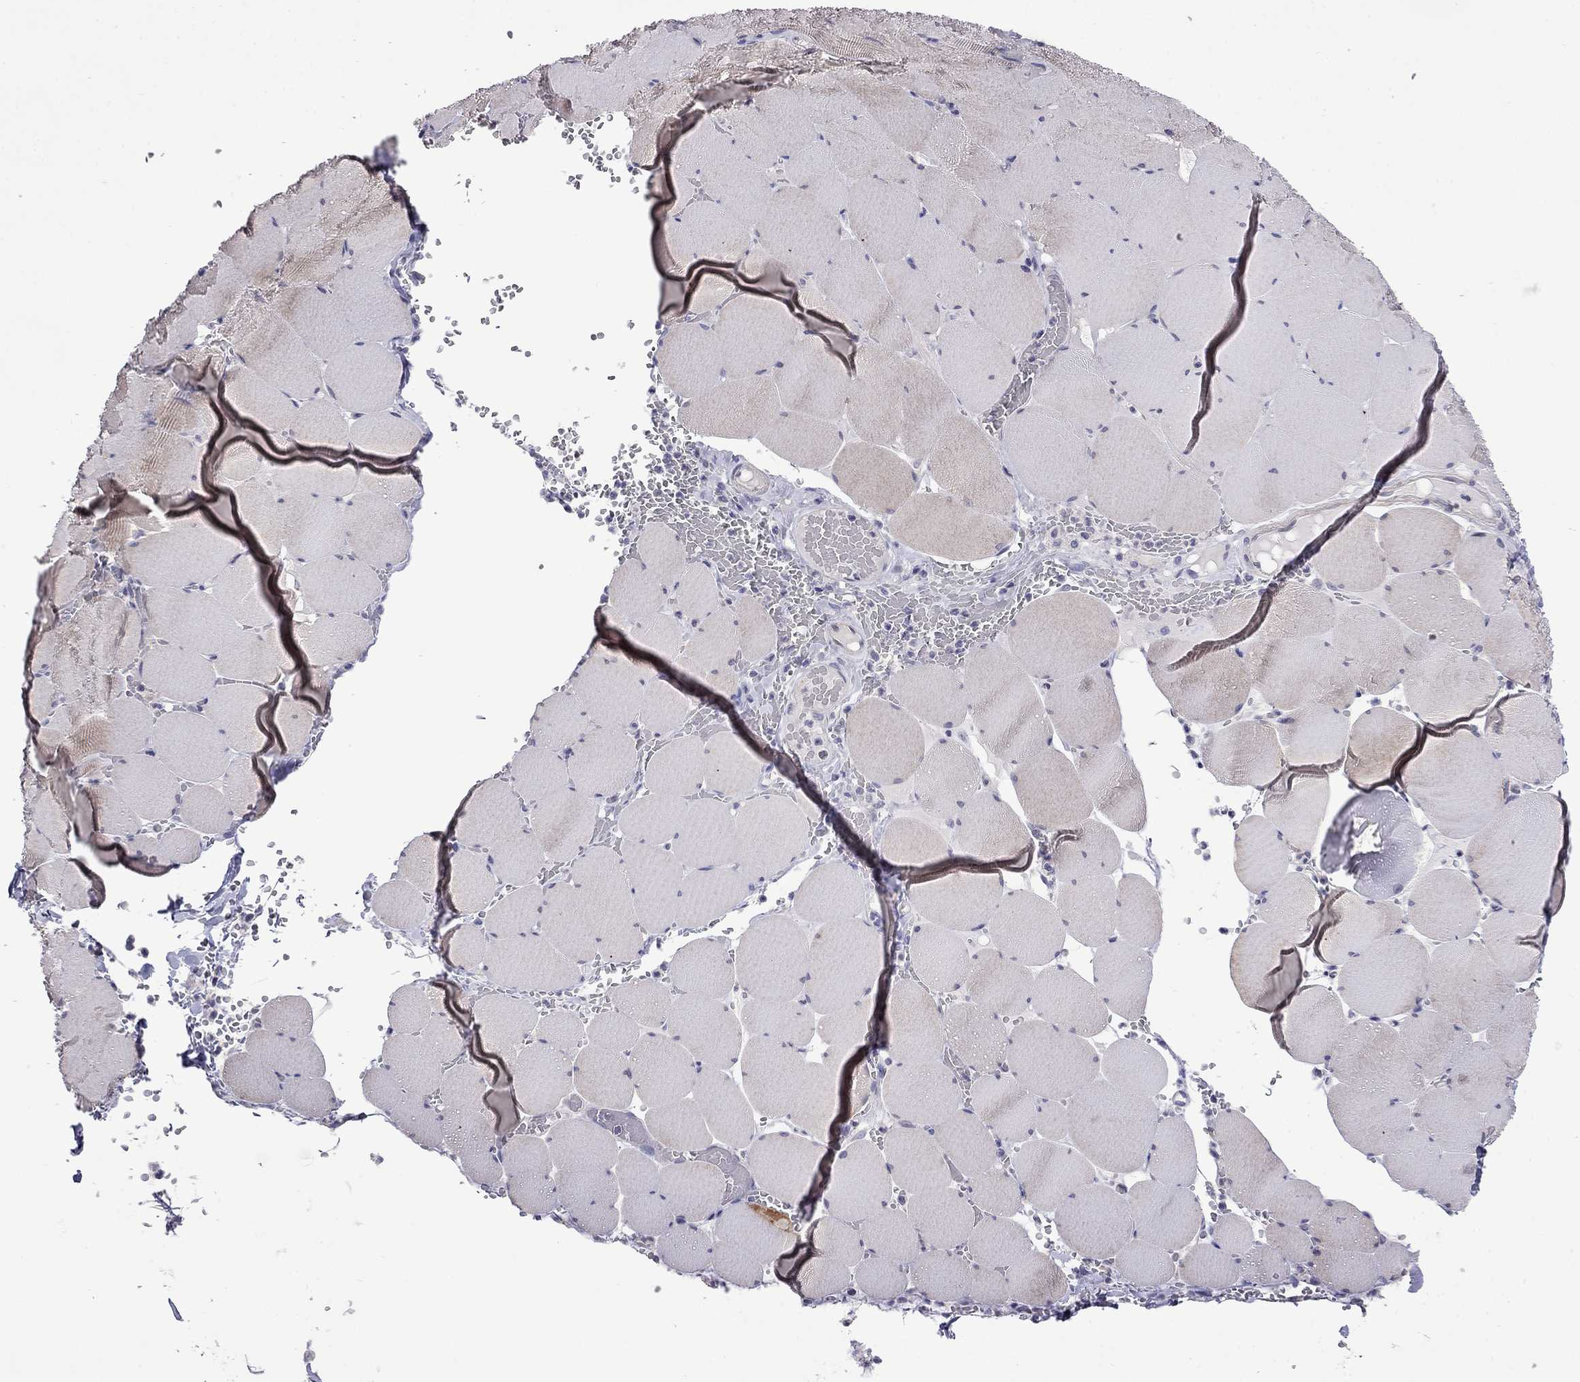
{"staining": {"intensity": "weak", "quantity": "<25%", "location": "cytoplasmic/membranous"}, "tissue": "skeletal muscle", "cell_type": "Myocytes", "image_type": "normal", "snomed": [{"axis": "morphology", "description": "Normal tissue, NOS"}, {"axis": "morphology", "description": "Malignant melanoma, Metastatic site"}, {"axis": "topography", "description": "Skeletal muscle"}], "caption": "Skeletal muscle stained for a protein using immunohistochemistry (IHC) displays no staining myocytes.", "gene": "PRR18", "patient": {"sex": "male", "age": 50}}